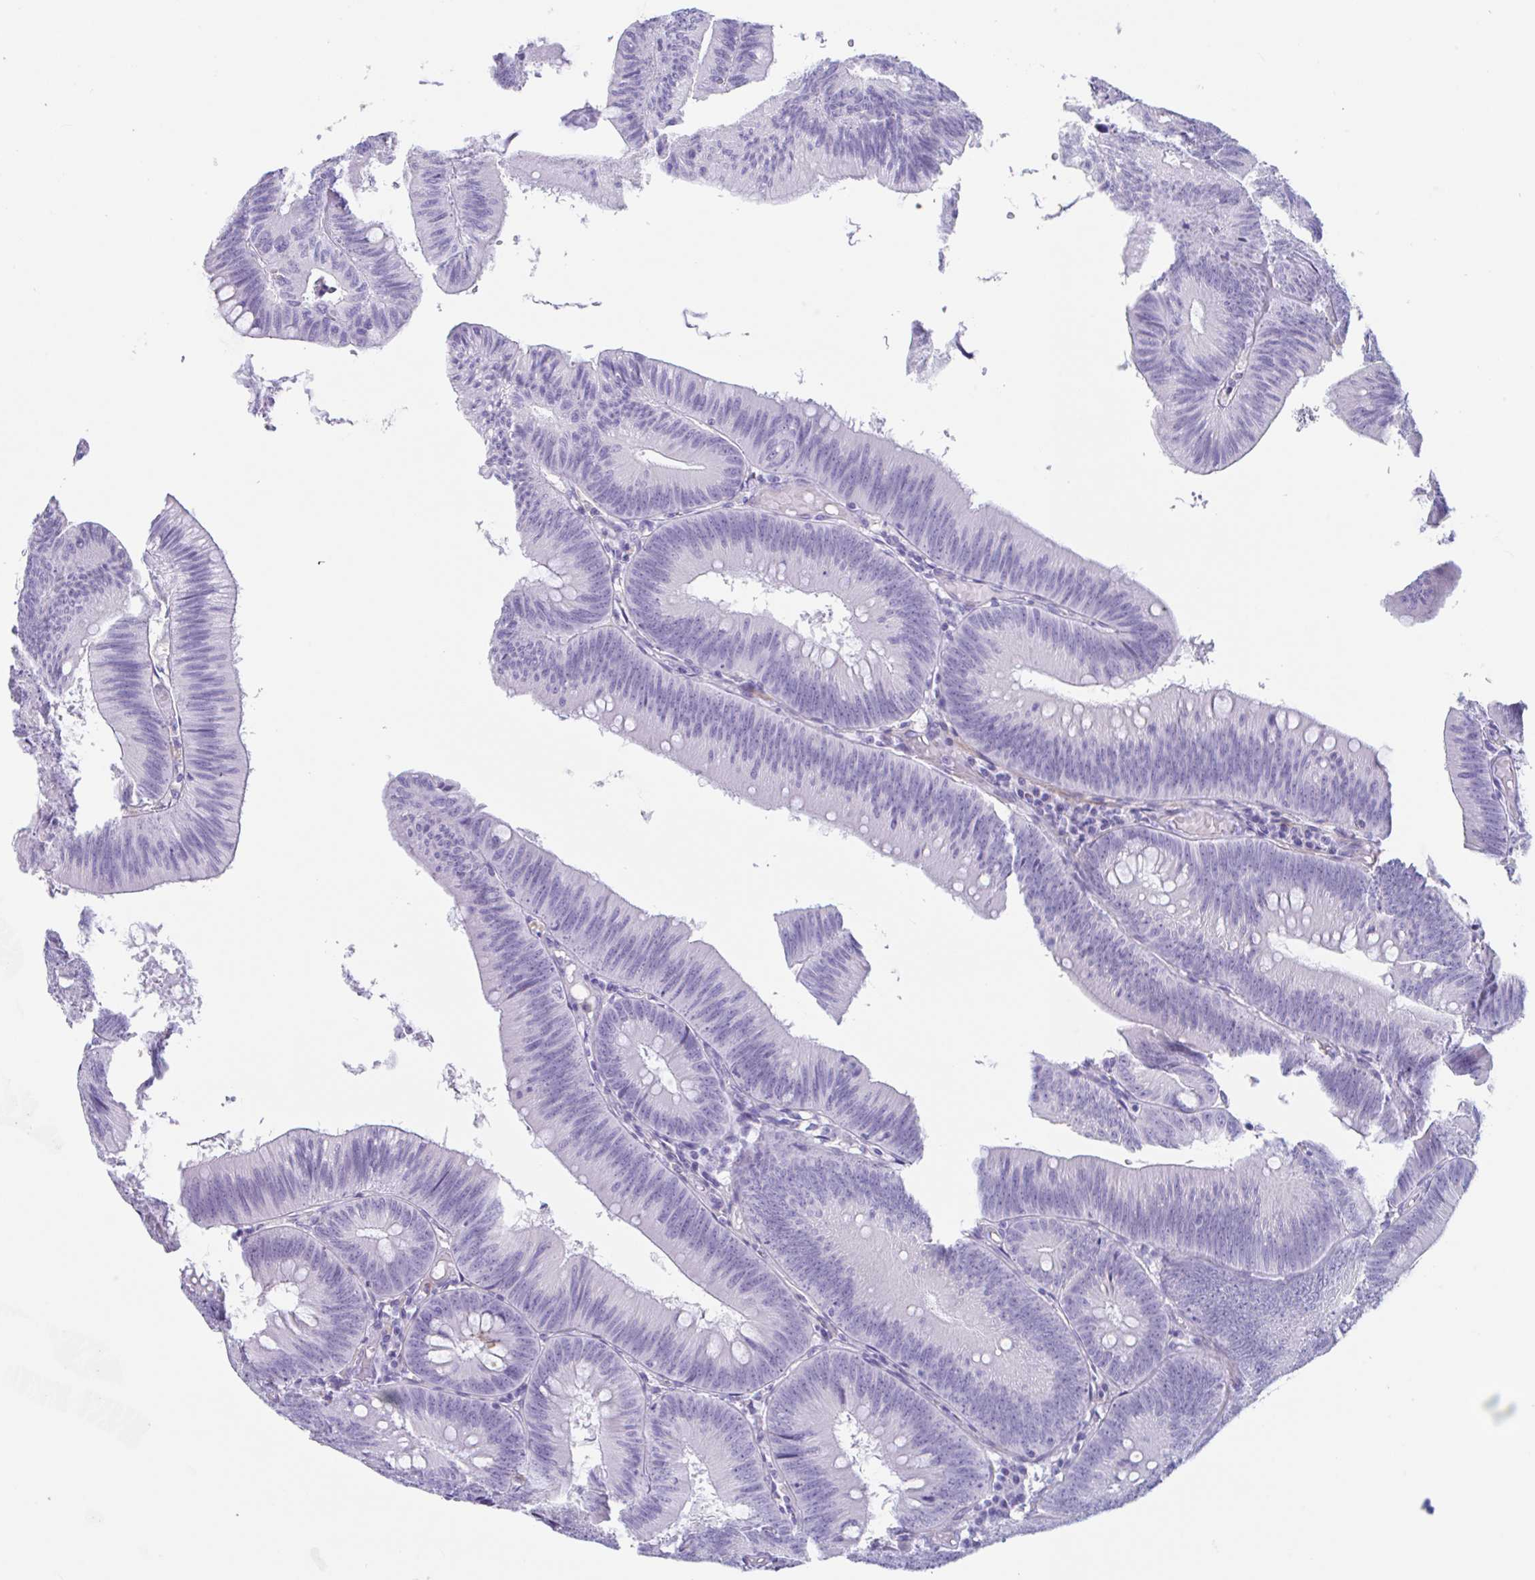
{"staining": {"intensity": "negative", "quantity": "none", "location": "none"}, "tissue": "colorectal cancer", "cell_type": "Tumor cells", "image_type": "cancer", "snomed": [{"axis": "morphology", "description": "Adenocarcinoma, NOS"}, {"axis": "topography", "description": "Colon"}], "caption": "Tumor cells show no significant expression in colorectal cancer (adenocarcinoma).", "gene": "TAS2R41", "patient": {"sex": "male", "age": 84}}